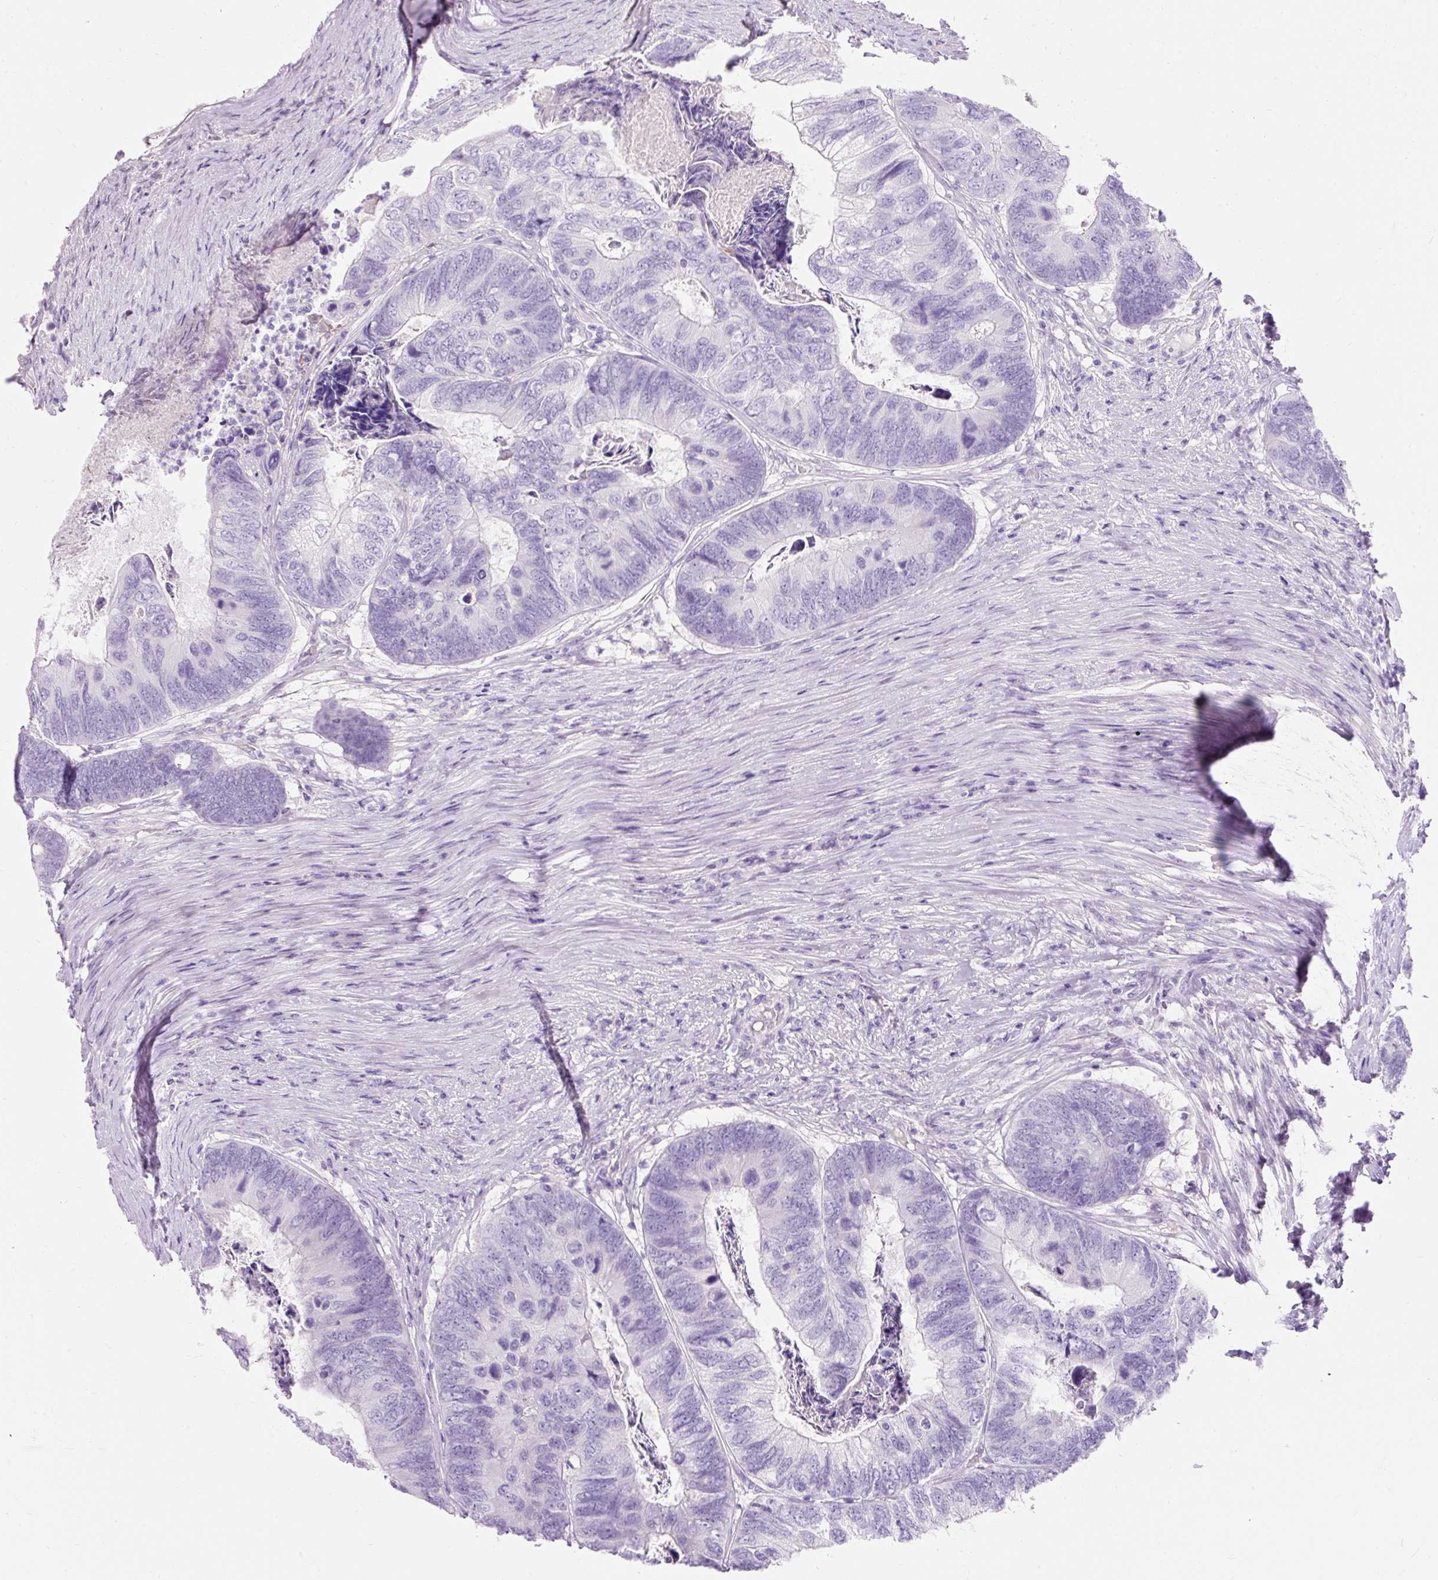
{"staining": {"intensity": "negative", "quantity": "none", "location": "none"}, "tissue": "colorectal cancer", "cell_type": "Tumor cells", "image_type": "cancer", "snomed": [{"axis": "morphology", "description": "Adenocarcinoma, NOS"}, {"axis": "topography", "description": "Colon"}], "caption": "The immunohistochemistry micrograph has no significant positivity in tumor cells of colorectal cancer (adenocarcinoma) tissue.", "gene": "CLDN25", "patient": {"sex": "female", "age": 67}}